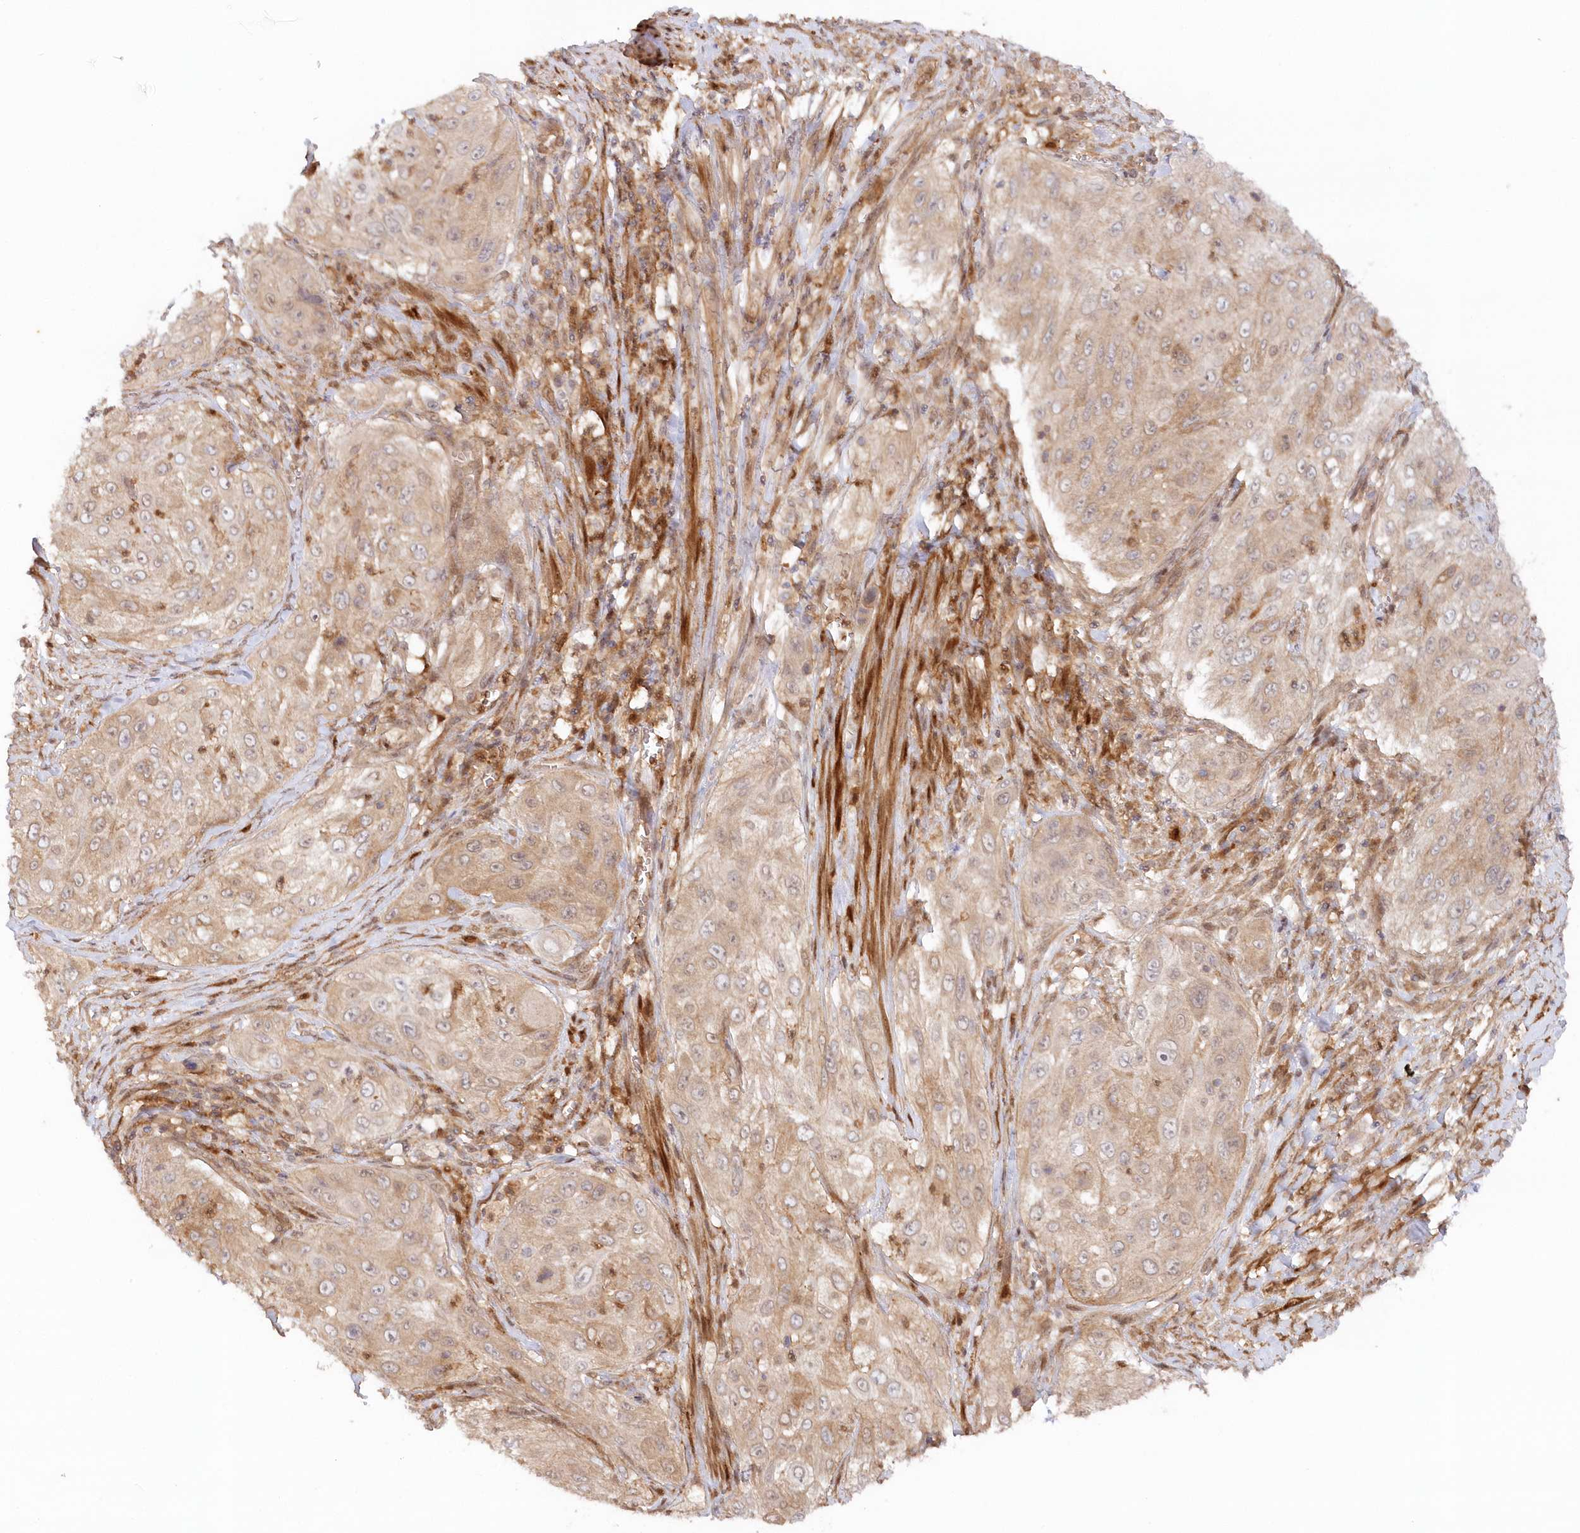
{"staining": {"intensity": "weak", "quantity": "<25%", "location": "cytoplasmic/membranous"}, "tissue": "cervical cancer", "cell_type": "Tumor cells", "image_type": "cancer", "snomed": [{"axis": "morphology", "description": "Squamous cell carcinoma, NOS"}, {"axis": "topography", "description": "Cervix"}], "caption": "An image of cervical cancer (squamous cell carcinoma) stained for a protein reveals no brown staining in tumor cells.", "gene": "GBE1", "patient": {"sex": "female", "age": 42}}